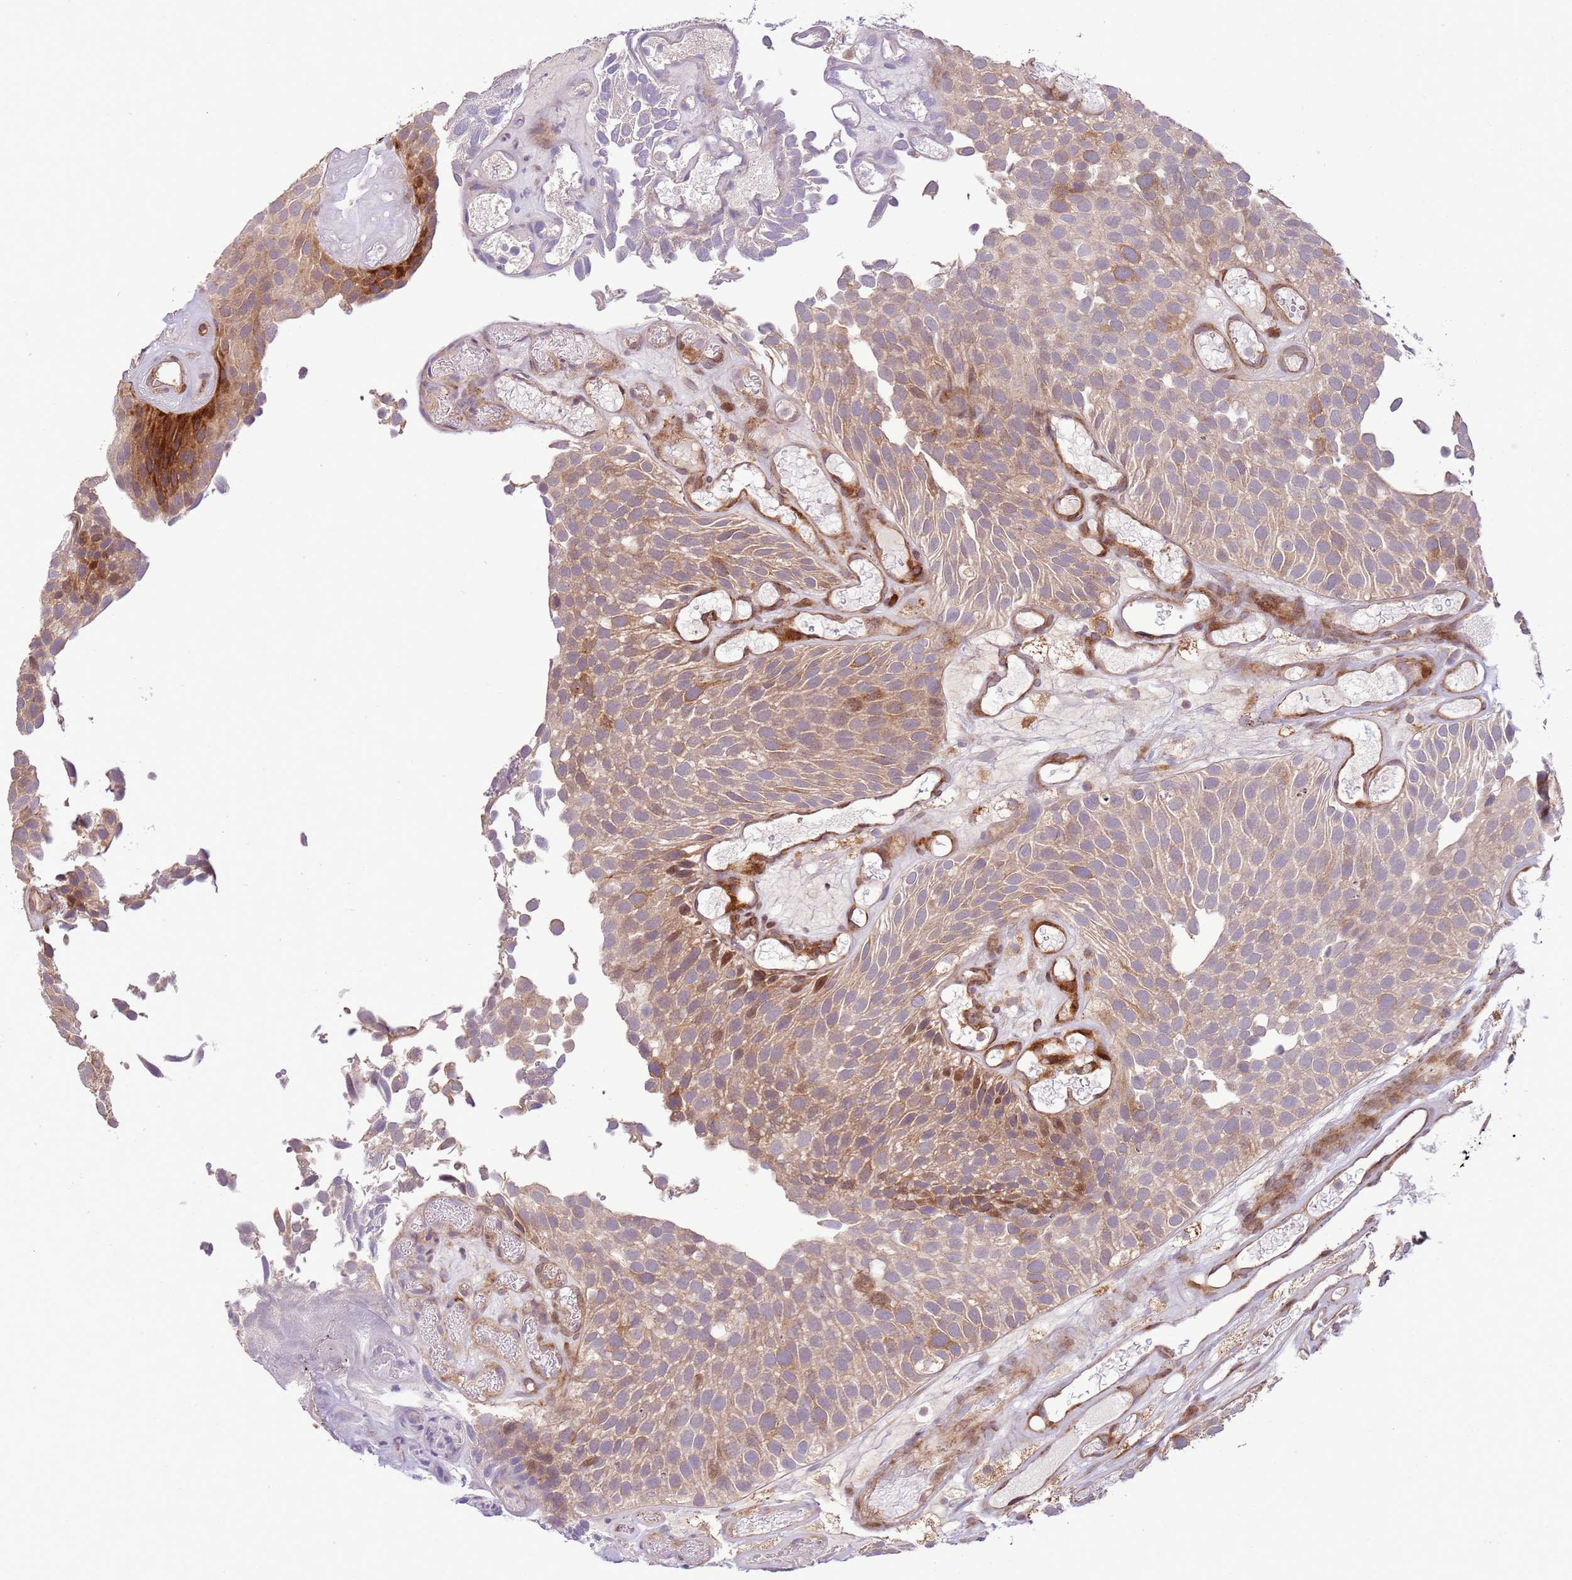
{"staining": {"intensity": "moderate", "quantity": "<25%", "location": "cytoplasmic/membranous"}, "tissue": "urothelial cancer", "cell_type": "Tumor cells", "image_type": "cancer", "snomed": [{"axis": "morphology", "description": "Urothelial carcinoma, Low grade"}, {"axis": "topography", "description": "Urinary bladder"}], "caption": "Human urothelial carcinoma (low-grade) stained with a brown dye reveals moderate cytoplasmic/membranous positive staining in about <25% of tumor cells.", "gene": "ZNF624", "patient": {"sex": "male", "age": 89}}